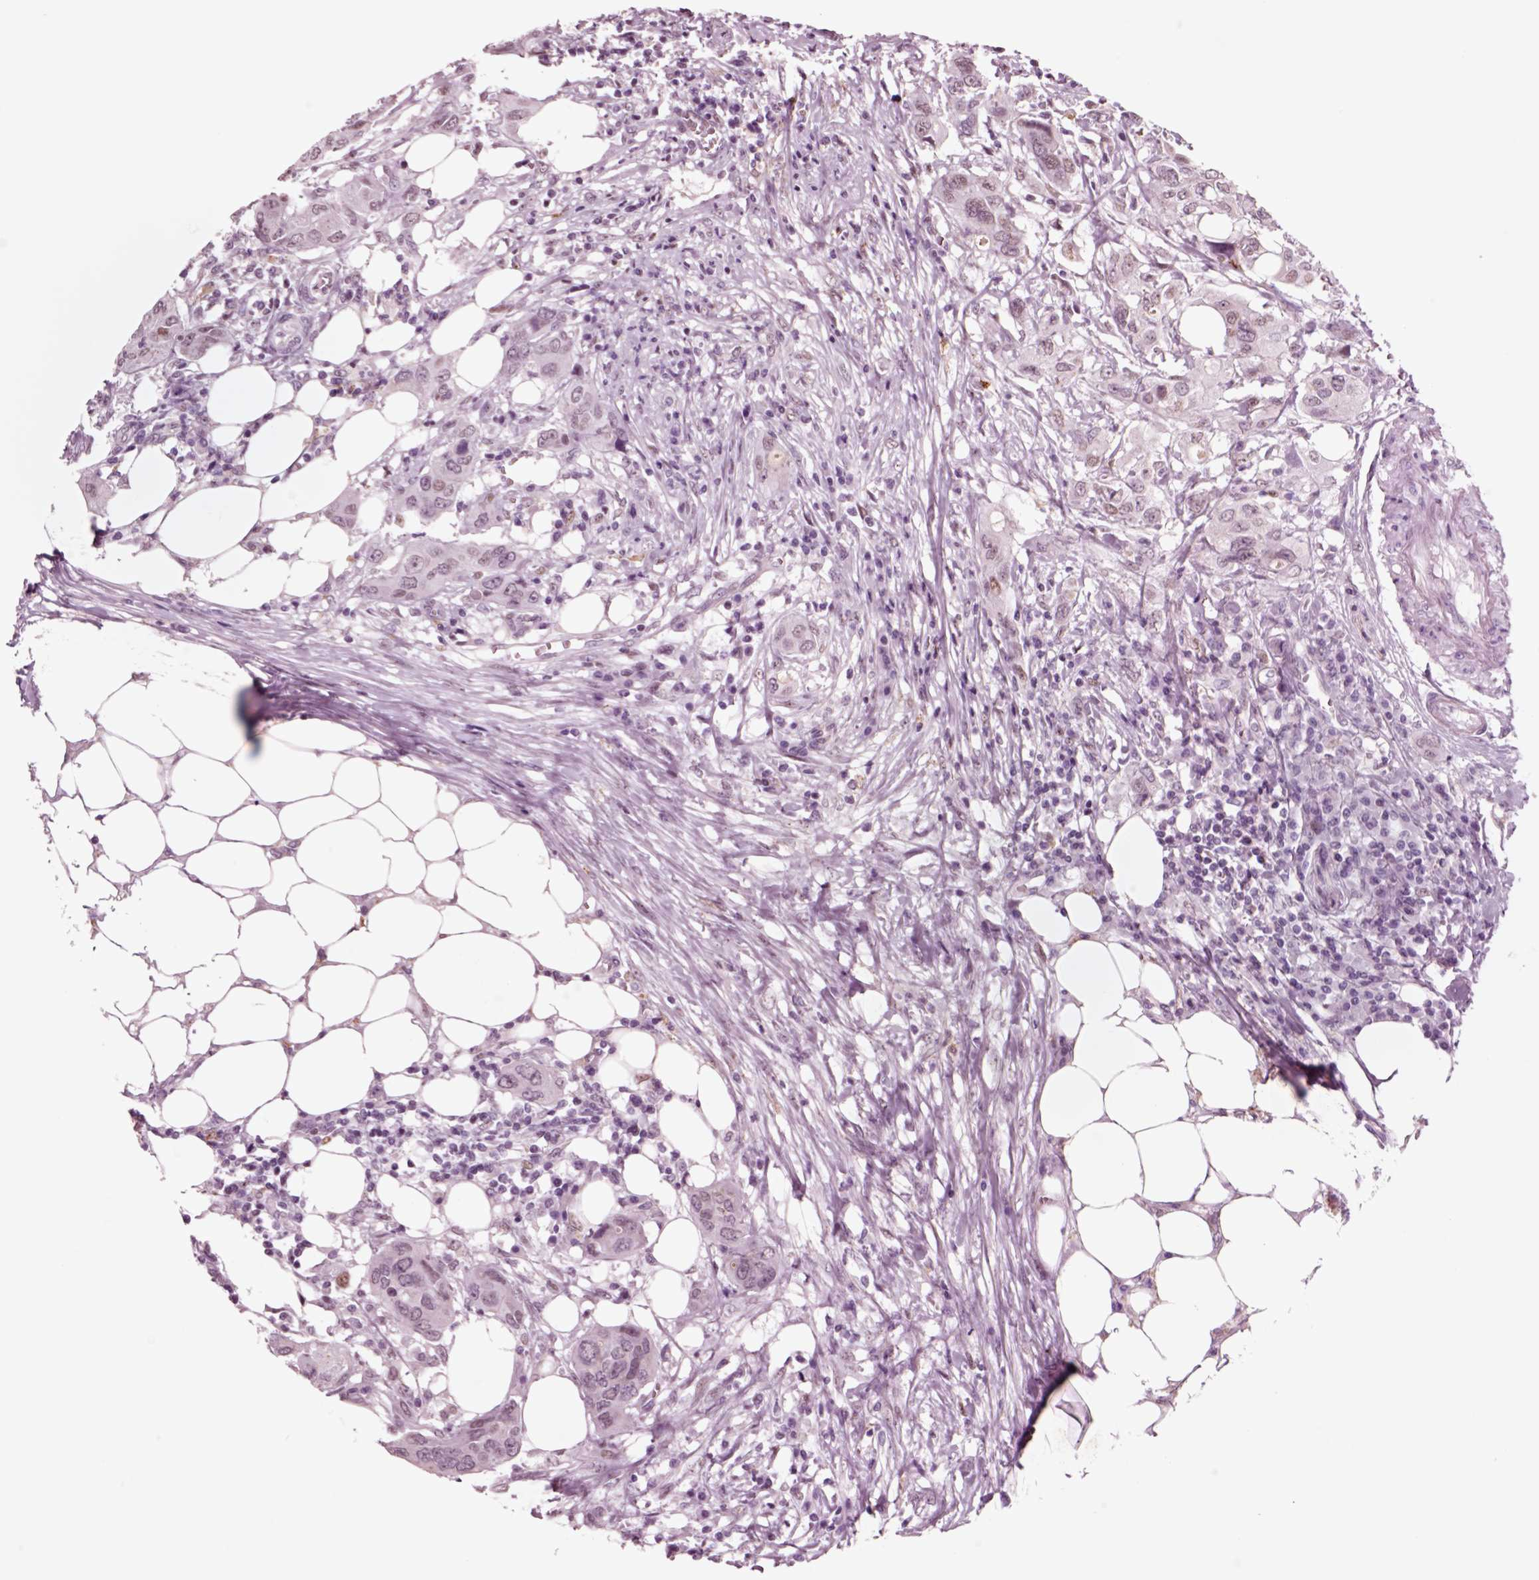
{"staining": {"intensity": "negative", "quantity": "none", "location": "none"}, "tissue": "urothelial cancer", "cell_type": "Tumor cells", "image_type": "cancer", "snomed": [{"axis": "morphology", "description": "Urothelial carcinoma, NOS"}, {"axis": "morphology", "description": "Urothelial carcinoma, High grade"}, {"axis": "topography", "description": "Urinary bladder"}], "caption": "DAB immunohistochemical staining of transitional cell carcinoma exhibits no significant staining in tumor cells. (Stains: DAB (3,3'-diaminobenzidine) IHC with hematoxylin counter stain, Microscopy: brightfield microscopy at high magnification).", "gene": "CHGB", "patient": {"sex": "male", "age": 63}}